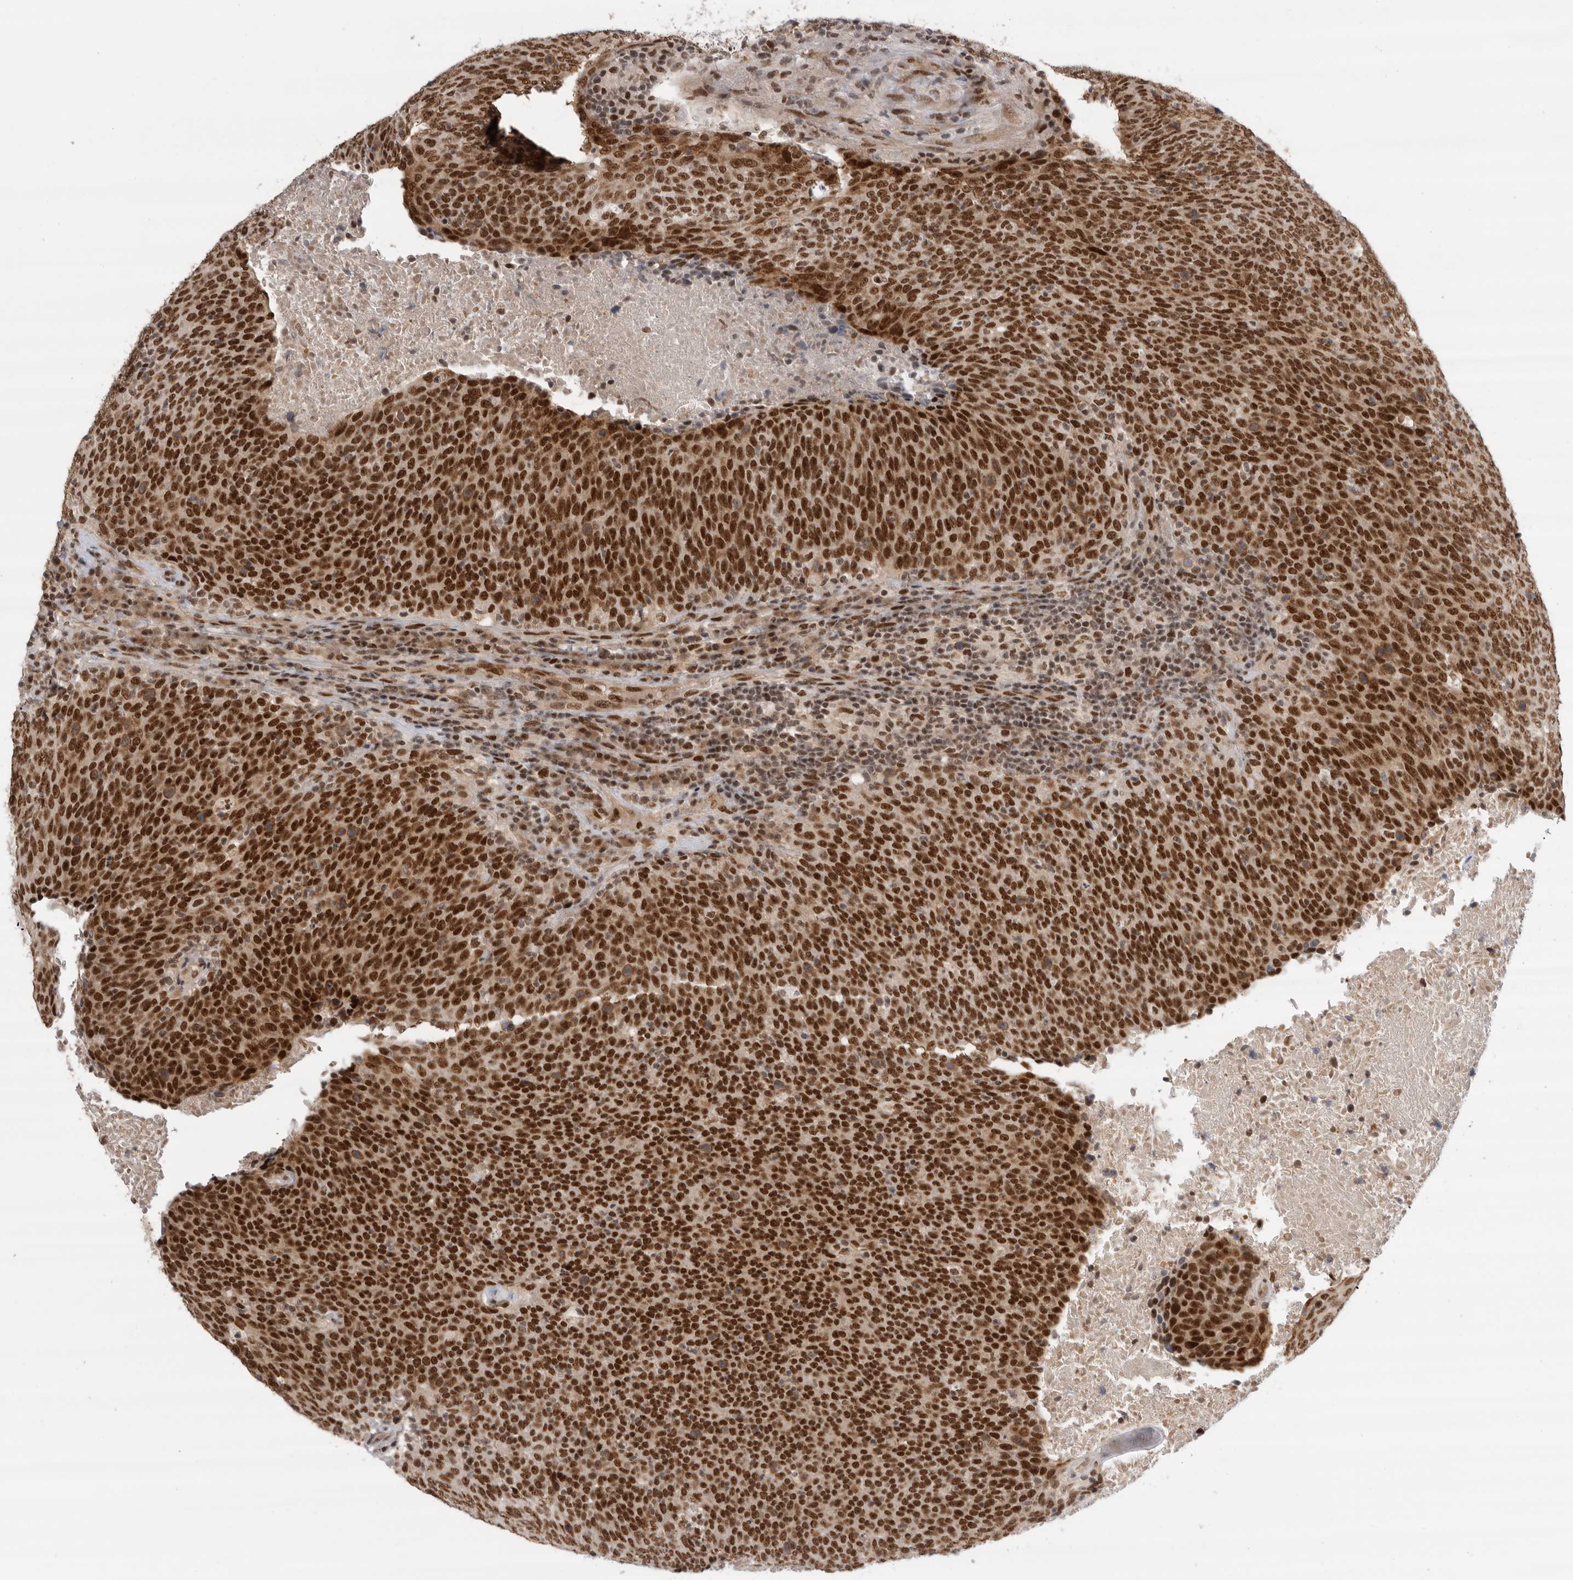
{"staining": {"intensity": "strong", "quantity": ">75%", "location": "cytoplasmic/membranous,nuclear"}, "tissue": "head and neck cancer", "cell_type": "Tumor cells", "image_type": "cancer", "snomed": [{"axis": "morphology", "description": "Squamous cell carcinoma, NOS"}, {"axis": "morphology", "description": "Squamous cell carcinoma, metastatic, NOS"}, {"axis": "topography", "description": "Lymph node"}, {"axis": "topography", "description": "Head-Neck"}], "caption": "Brown immunohistochemical staining in human head and neck cancer (metastatic squamous cell carcinoma) reveals strong cytoplasmic/membranous and nuclear positivity in approximately >75% of tumor cells. (Stains: DAB in brown, nuclei in blue, Microscopy: brightfield microscopy at high magnification).", "gene": "ZNF830", "patient": {"sex": "male", "age": 62}}